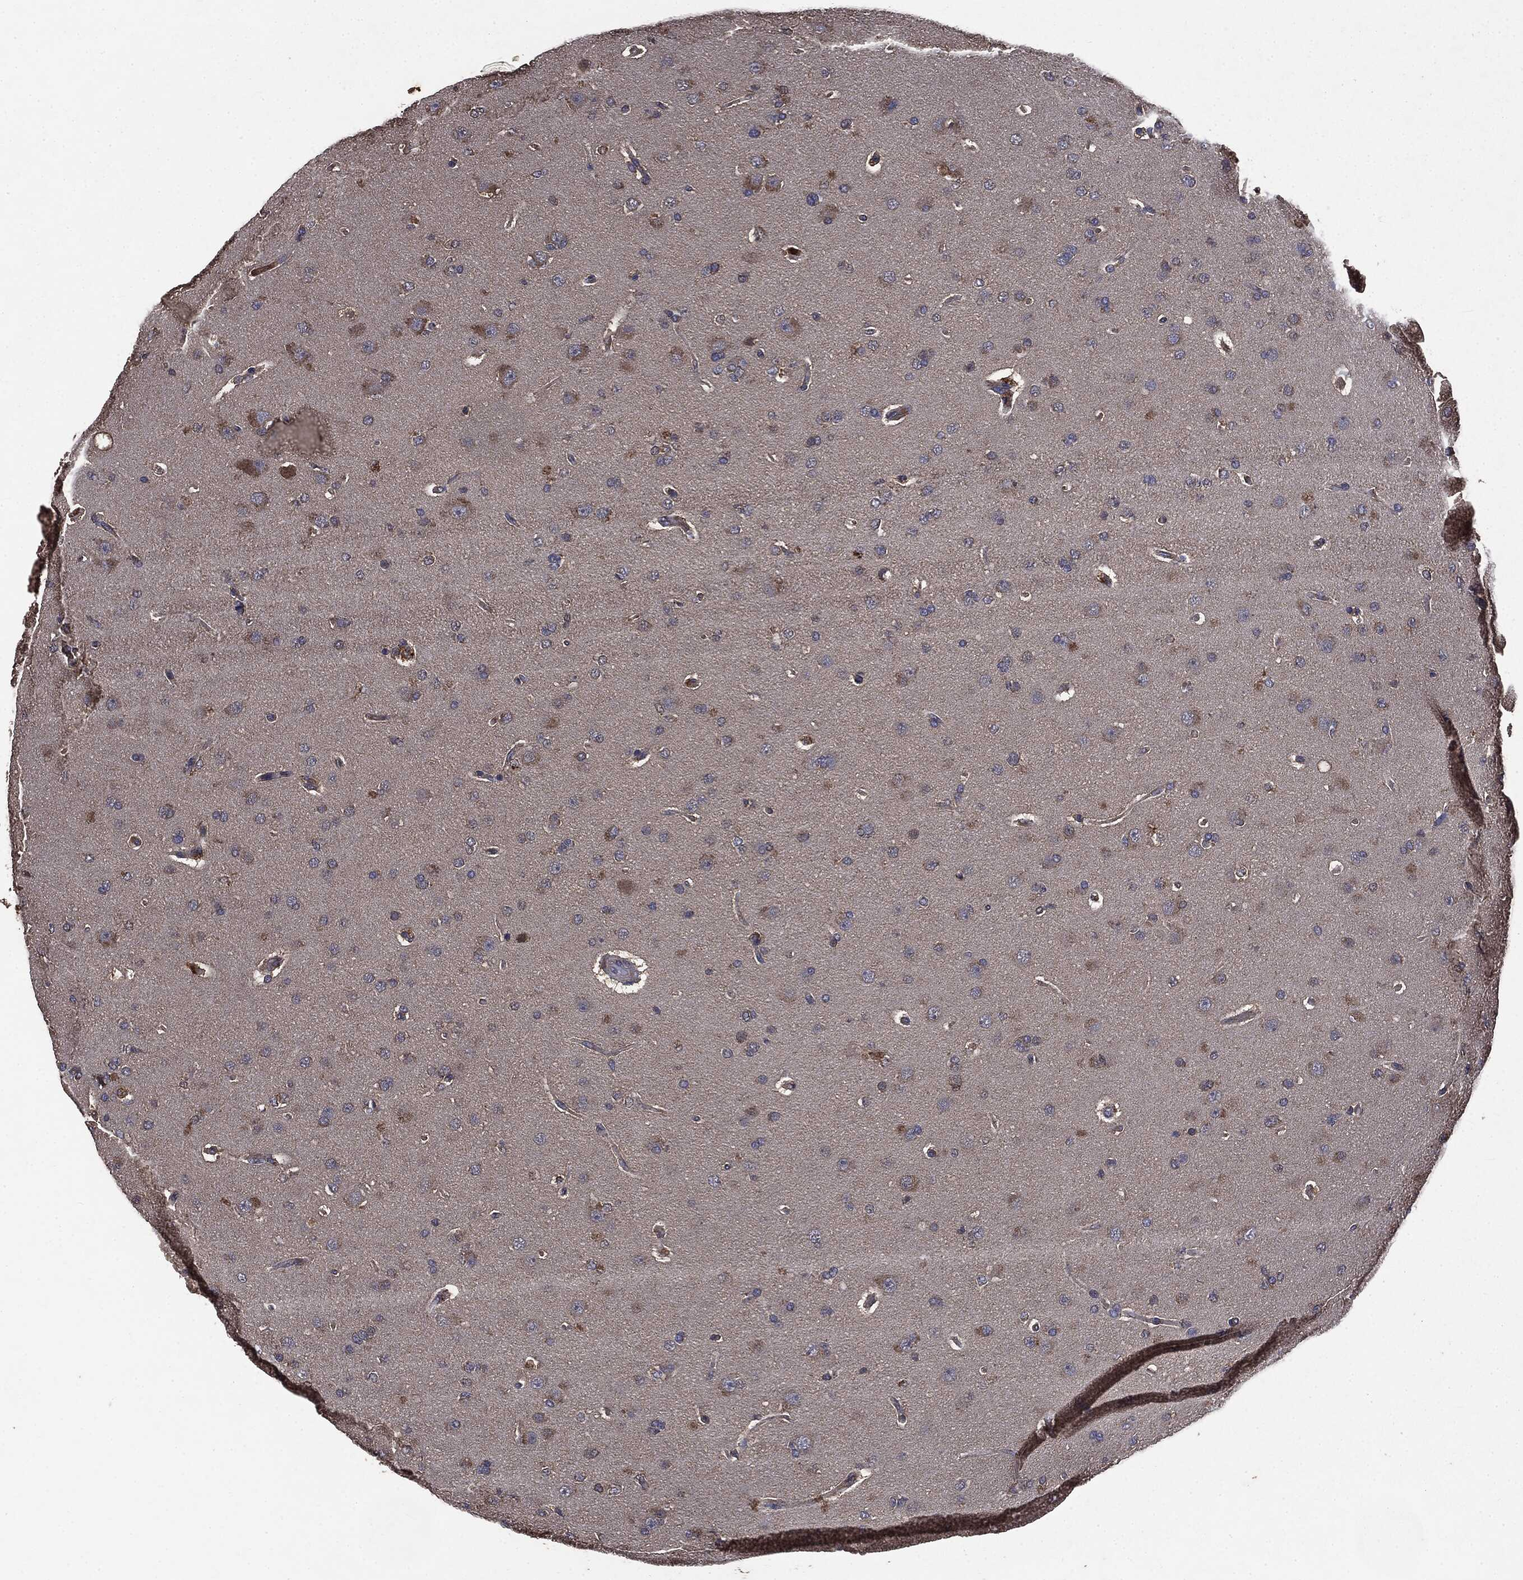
{"staining": {"intensity": "moderate", "quantity": "25%-75%", "location": "cytoplasmic/membranous"}, "tissue": "glioma", "cell_type": "Tumor cells", "image_type": "cancer", "snomed": [{"axis": "morphology", "description": "Glioma, malignant, NOS"}, {"axis": "topography", "description": "Cerebral cortex"}], "caption": "IHC photomicrograph of human glioma stained for a protein (brown), which reveals medium levels of moderate cytoplasmic/membranous expression in approximately 25%-75% of tumor cells.", "gene": "MAPK6", "patient": {"sex": "male", "age": 58}}